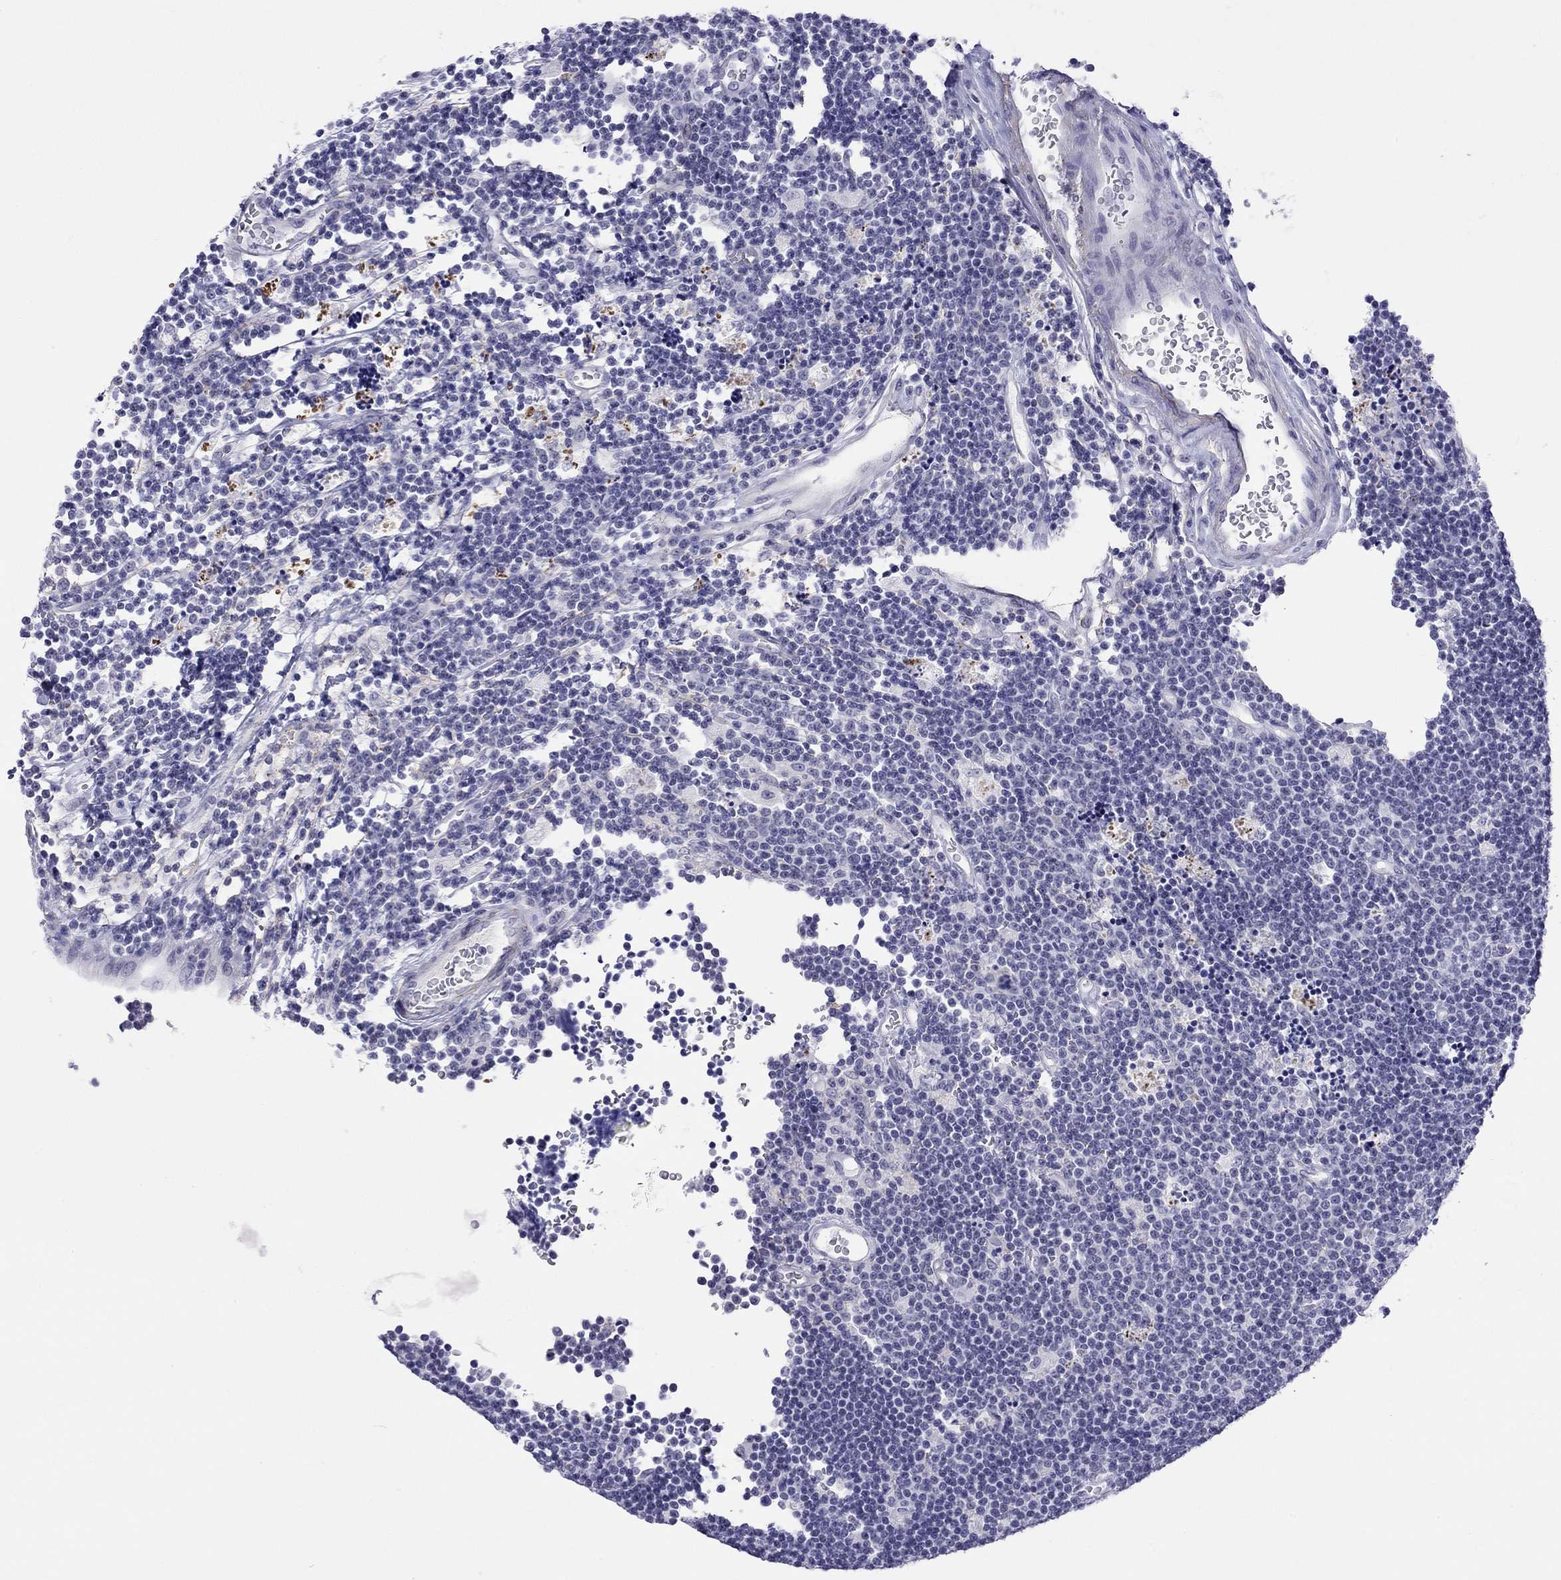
{"staining": {"intensity": "negative", "quantity": "none", "location": "none"}, "tissue": "lymphoma", "cell_type": "Tumor cells", "image_type": "cancer", "snomed": [{"axis": "morphology", "description": "Malignant lymphoma, non-Hodgkin's type, Low grade"}, {"axis": "topography", "description": "Brain"}], "caption": "Tumor cells are negative for protein expression in human low-grade malignant lymphoma, non-Hodgkin's type.", "gene": "MYMX", "patient": {"sex": "female", "age": 66}}